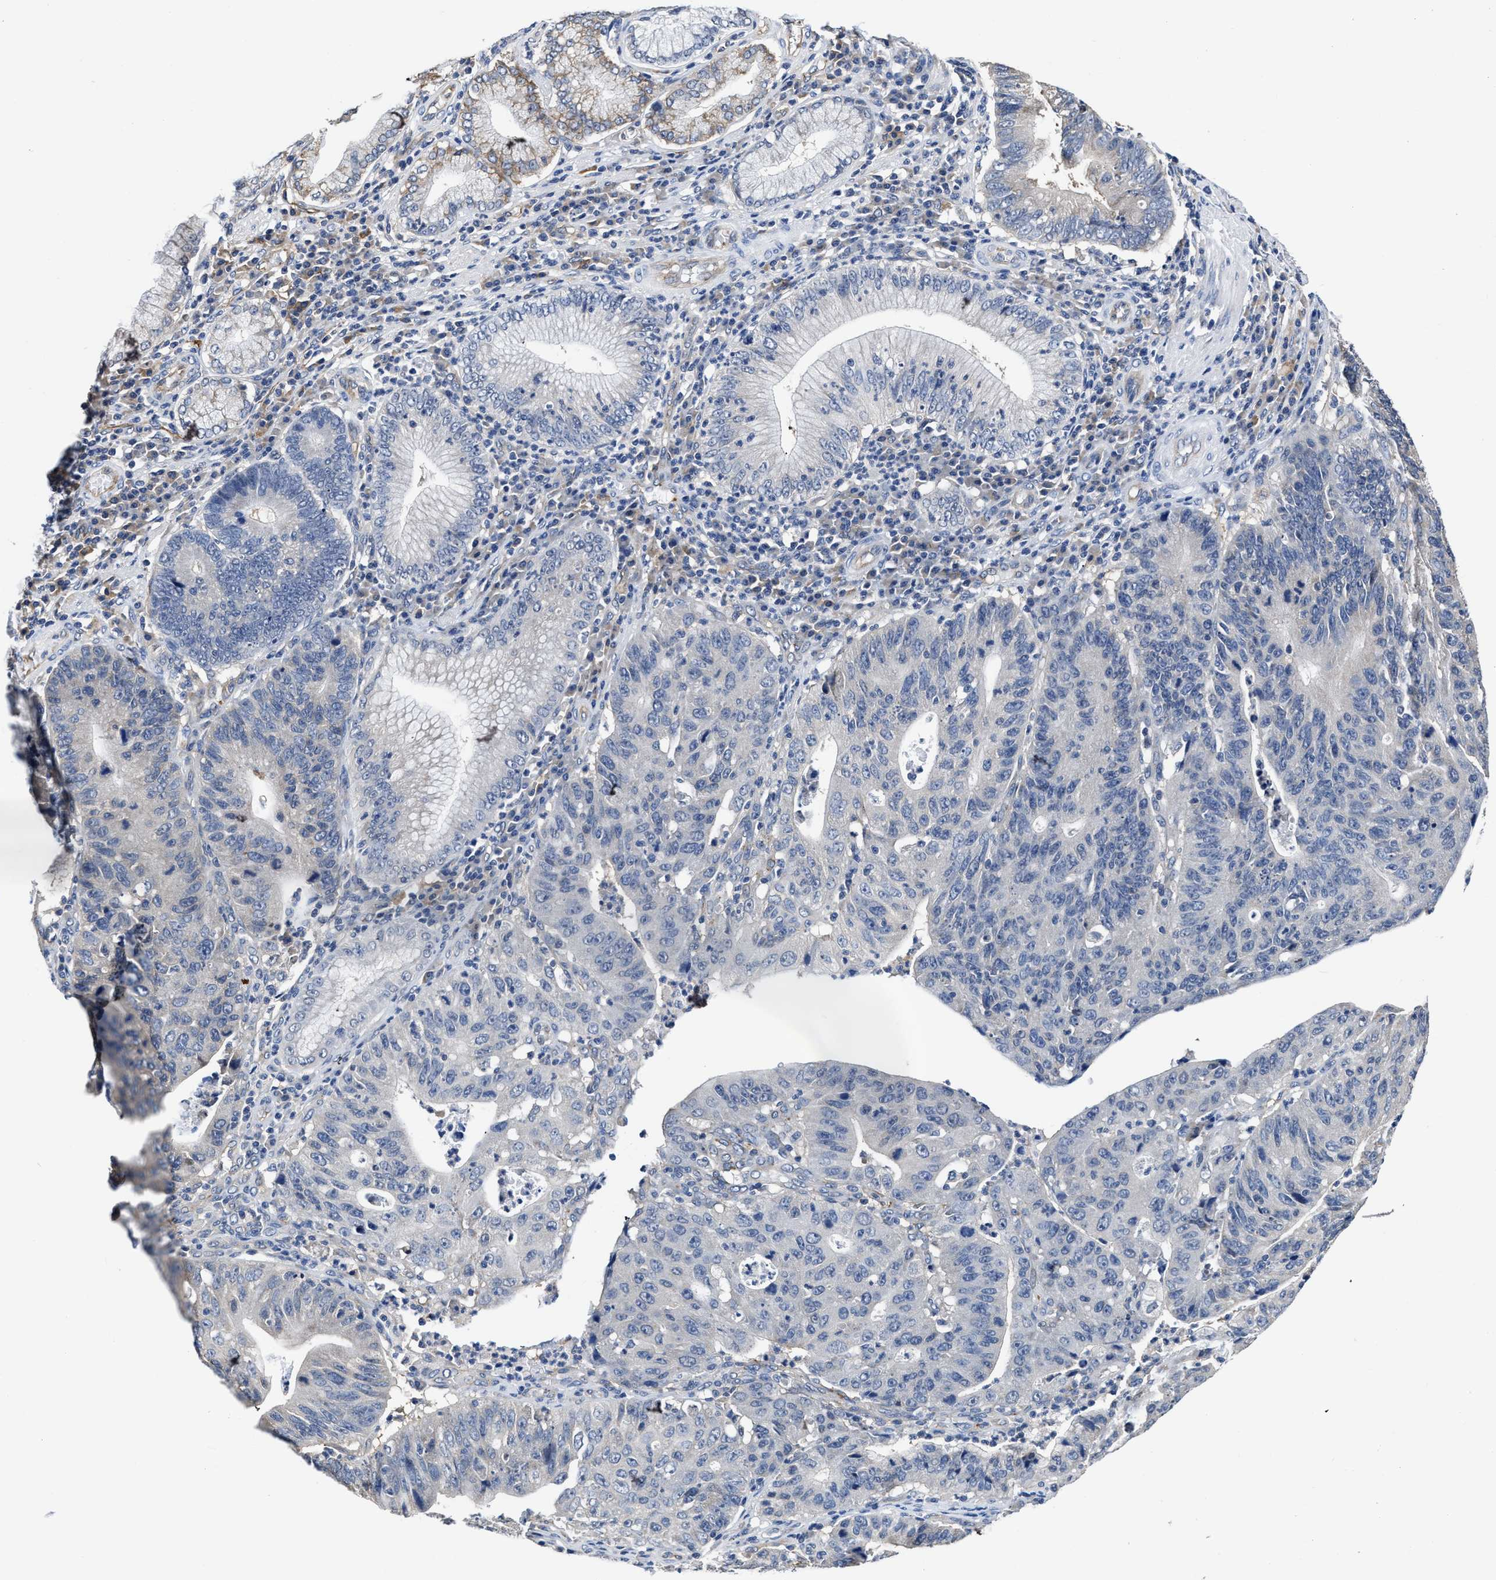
{"staining": {"intensity": "negative", "quantity": "none", "location": "none"}, "tissue": "stomach cancer", "cell_type": "Tumor cells", "image_type": "cancer", "snomed": [{"axis": "morphology", "description": "Adenocarcinoma, NOS"}, {"axis": "topography", "description": "Stomach"}], "caption": "This is an immunohistochemistry (IHC) photomicrograph of human stomach cancer. There is no positivity in tumor cells.", "gene": "C22orf42", "patient": {"sex": "male", "age": 59}}